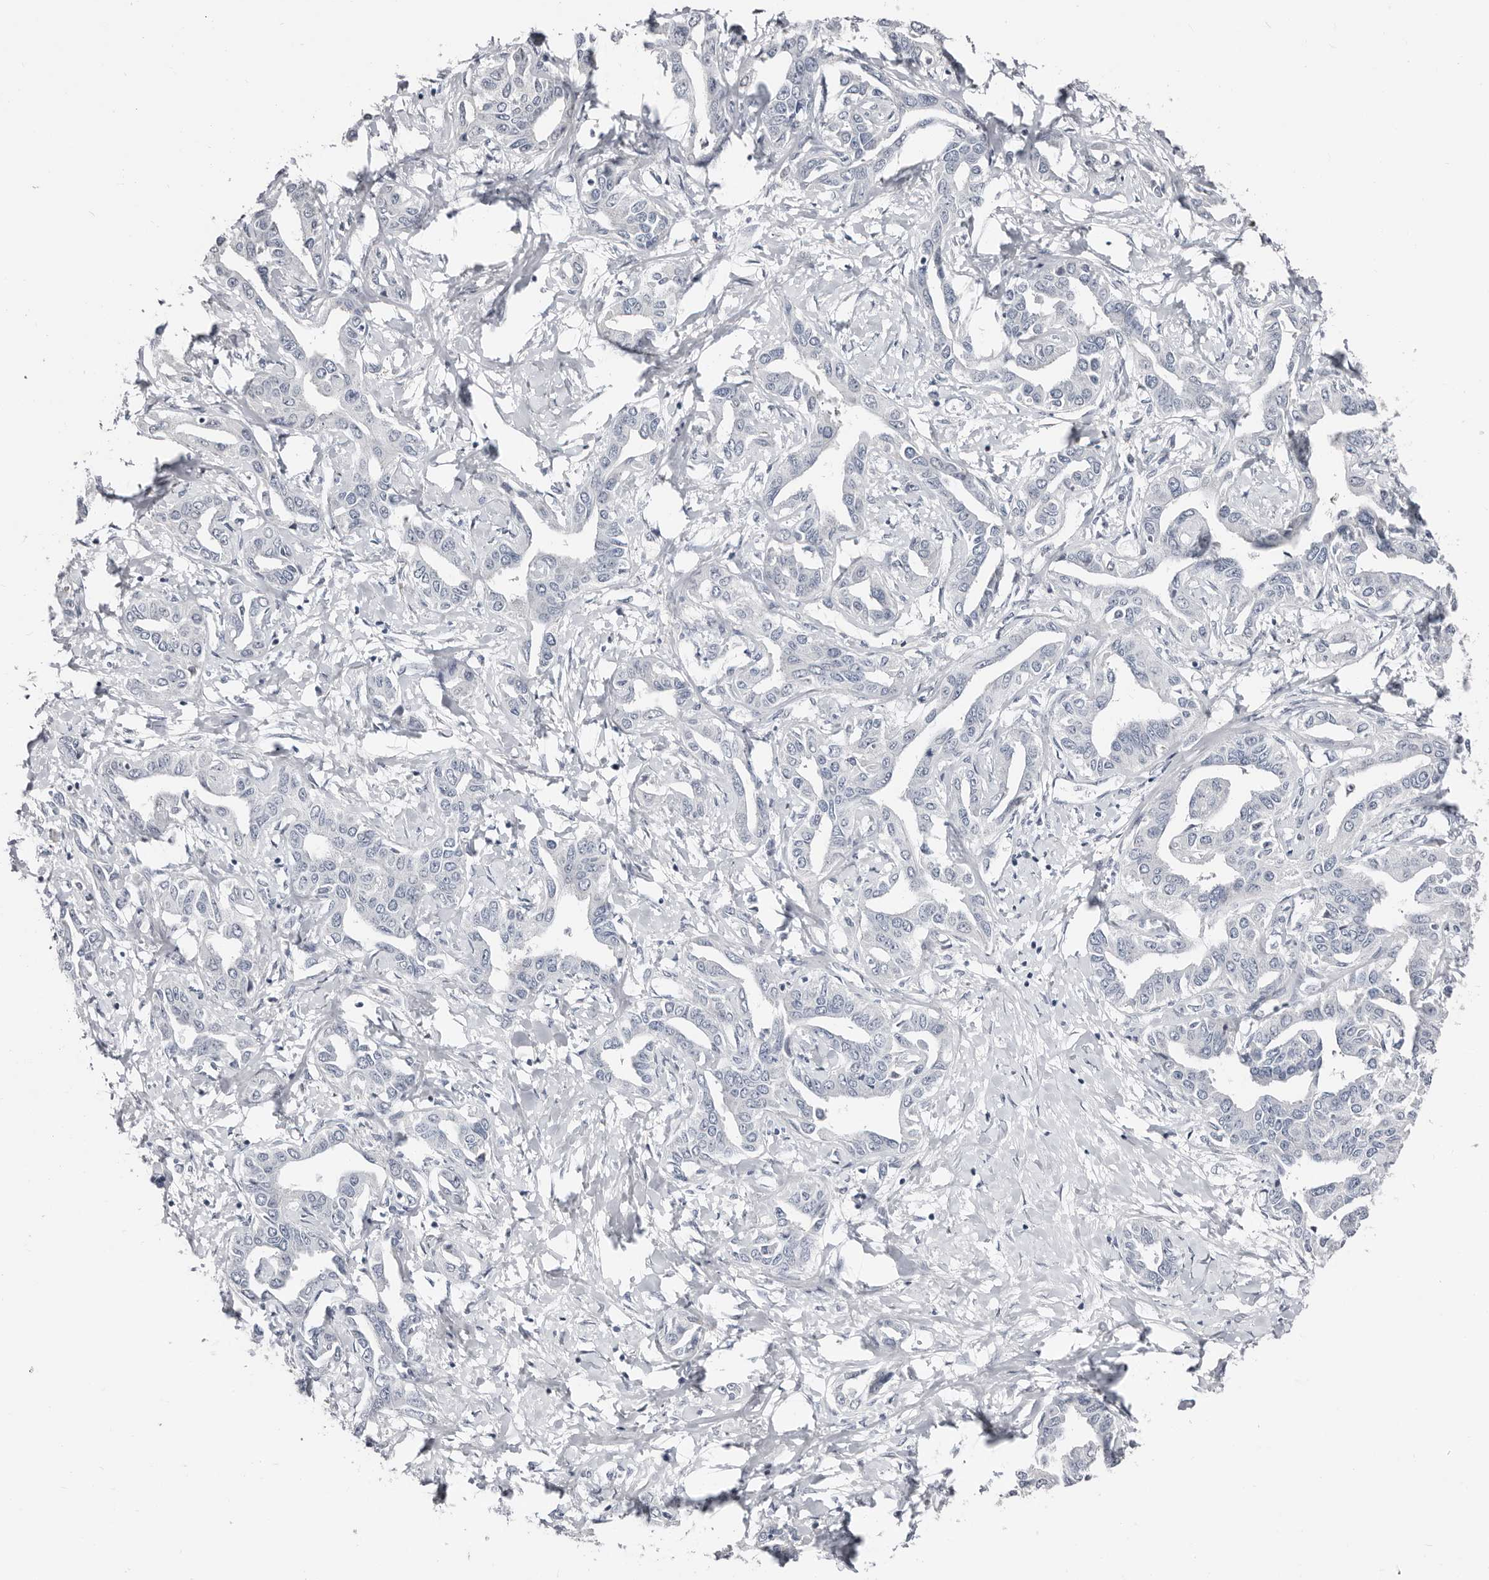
{"staining": {"intensity": "negative", "quantity": "none", "location": "none"}, "tissue": "liver cancer", "cell_type": "Tumor cells", "image_type": "cancer", "snomed": [{"axis": "morphology", "description": "Cholangiocarcinoma"}, {"axis": "topography", "description": "Liver"}], "caption": "IHC of human liver cancer (cholangiocarcinoma) shows no positivity in tumor cells. (DAB (3,3'-diaminobenzidine) immunohistochemistry, high magnification).", "gene": "ASRGL1", "patient": {"sex": "male", "age": 59}}